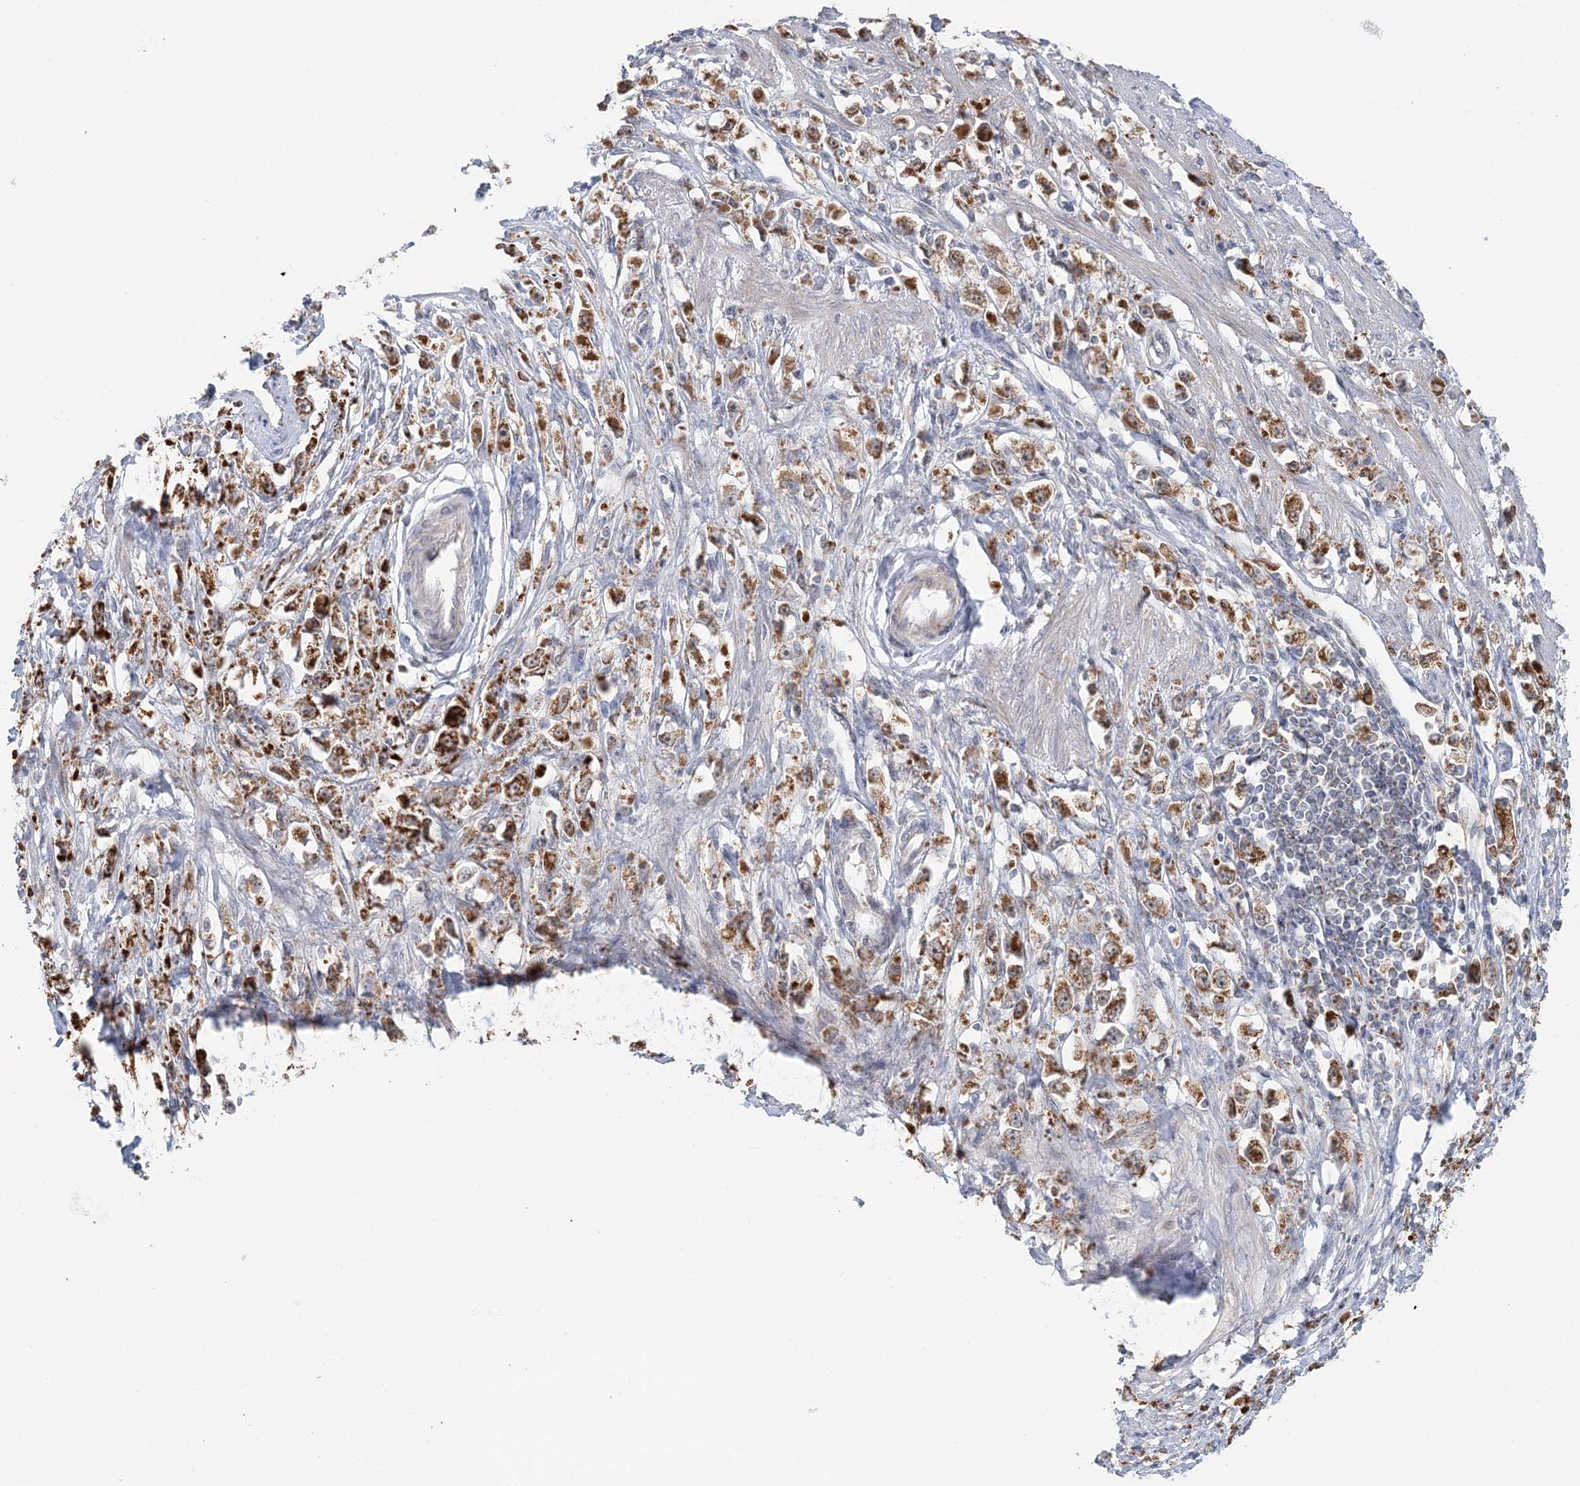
{"staining": {"intensity": "moderate", "quantity": ">75%", "location": "cytoplasmic/membranous"}, "tissue": "stomach cancer", "cell_type": "Tumor cells", "image_type": "cancer", "snomed": [{"axis": "morphology", "description": "Adenocarcinoma, NOS"}, {"axis": "topography", "description": "Stomach"}], "caption": "The photomicrograph displays a brown stain indicating the presence of a protein in the cytoplasmic/membranous of tumor cells in stomach adenocarcinoma.", "gene": "RNF150", "patient": {"sex": "female", "age": 59}}